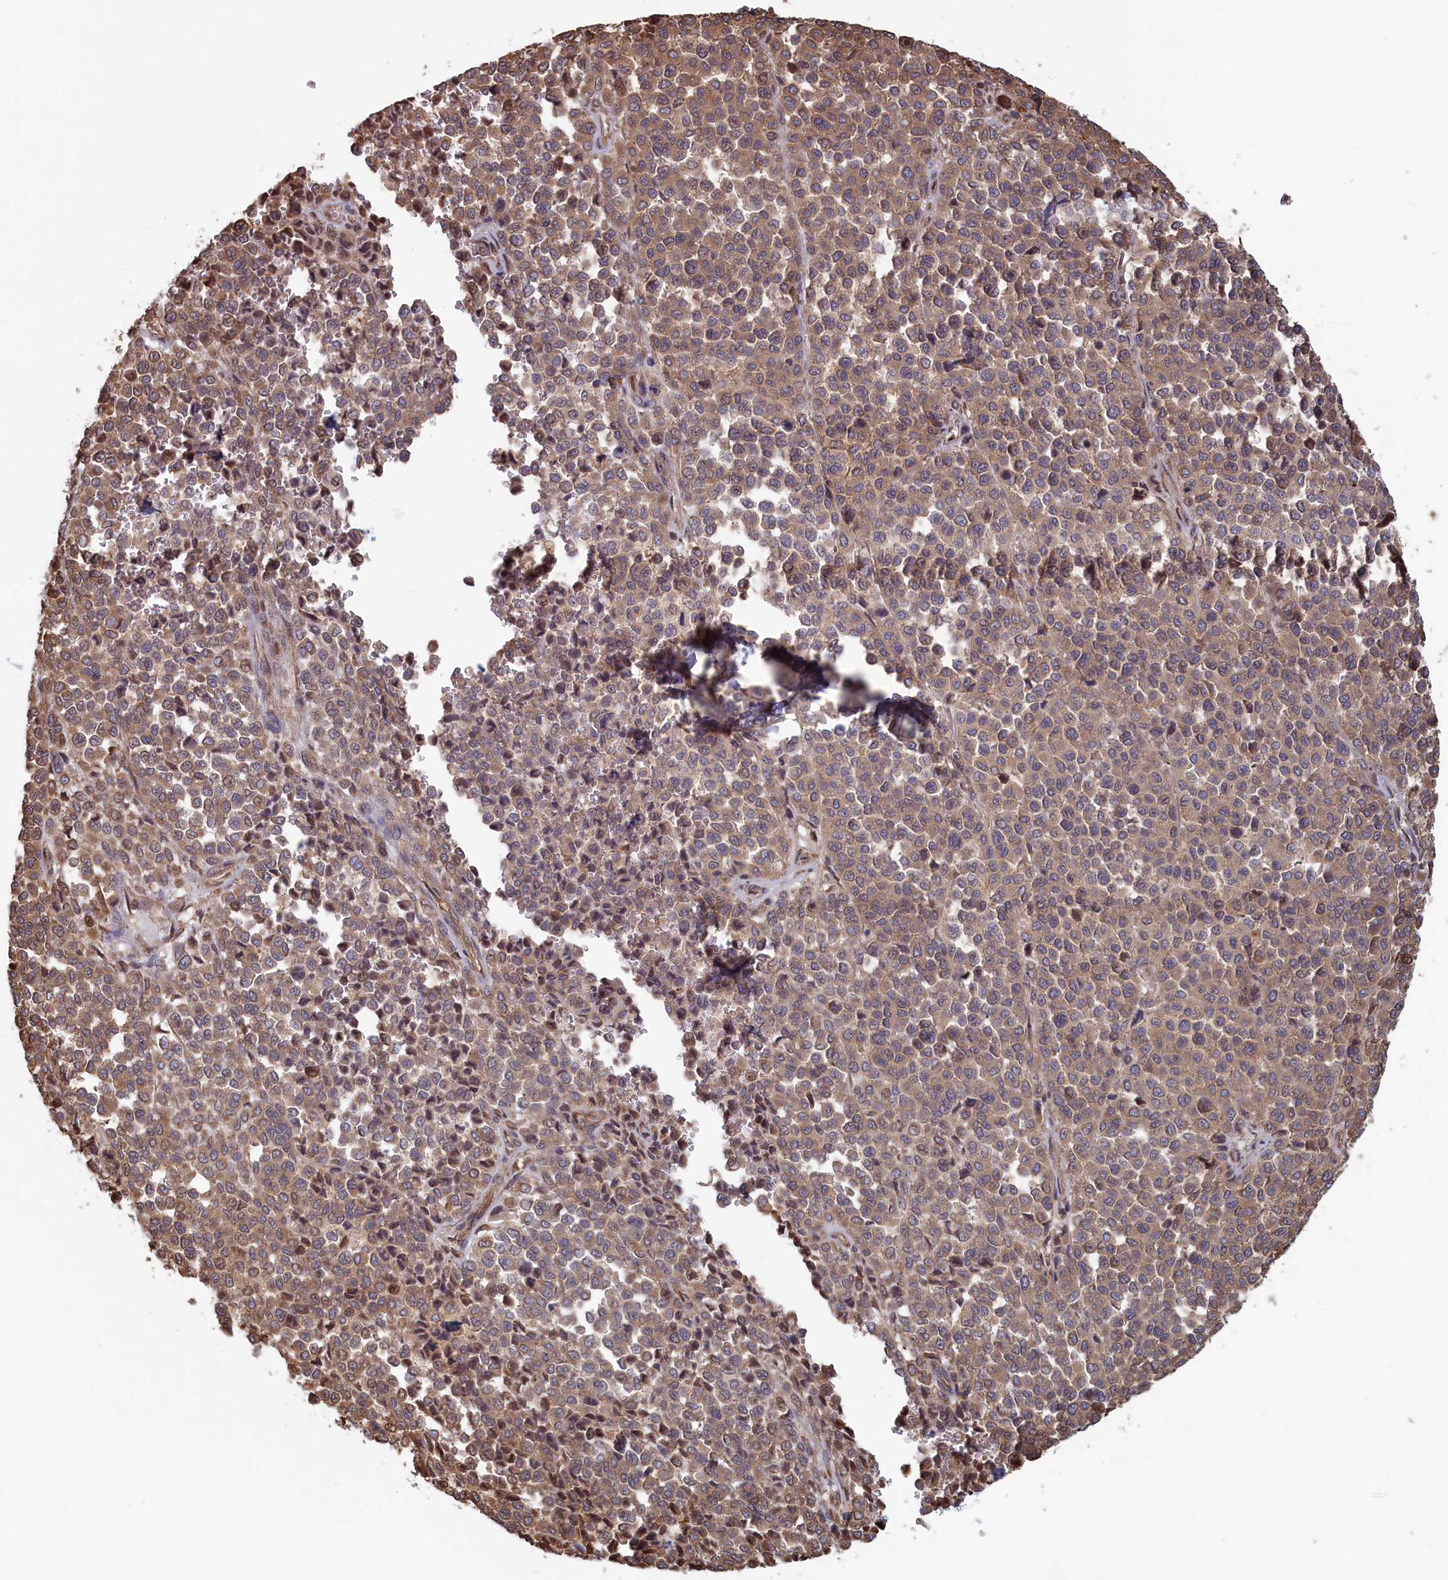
{"staining": {"intensity": "moderate", "quantity": "25%-75%", "location": "cytoplasmic/membranous"}, "tissue": "melanoma", "cell_type": "Tumor cells", "image_type": "cancer", "snomed": [{"axis": "morphology", "description": "Malignant melanoma, Metastatic site"}, {"axis": "topography", "description": "Pancreas"}], "caption": "Brown immunohistochemical staining in malignant melanoma (metastatic site) reveals moderate cytoplasmic/membranous expression in approximately 25%-75% of tumor cells.", "gene": "RILPL1", "patient": {"sex": "female", "age": 30}}